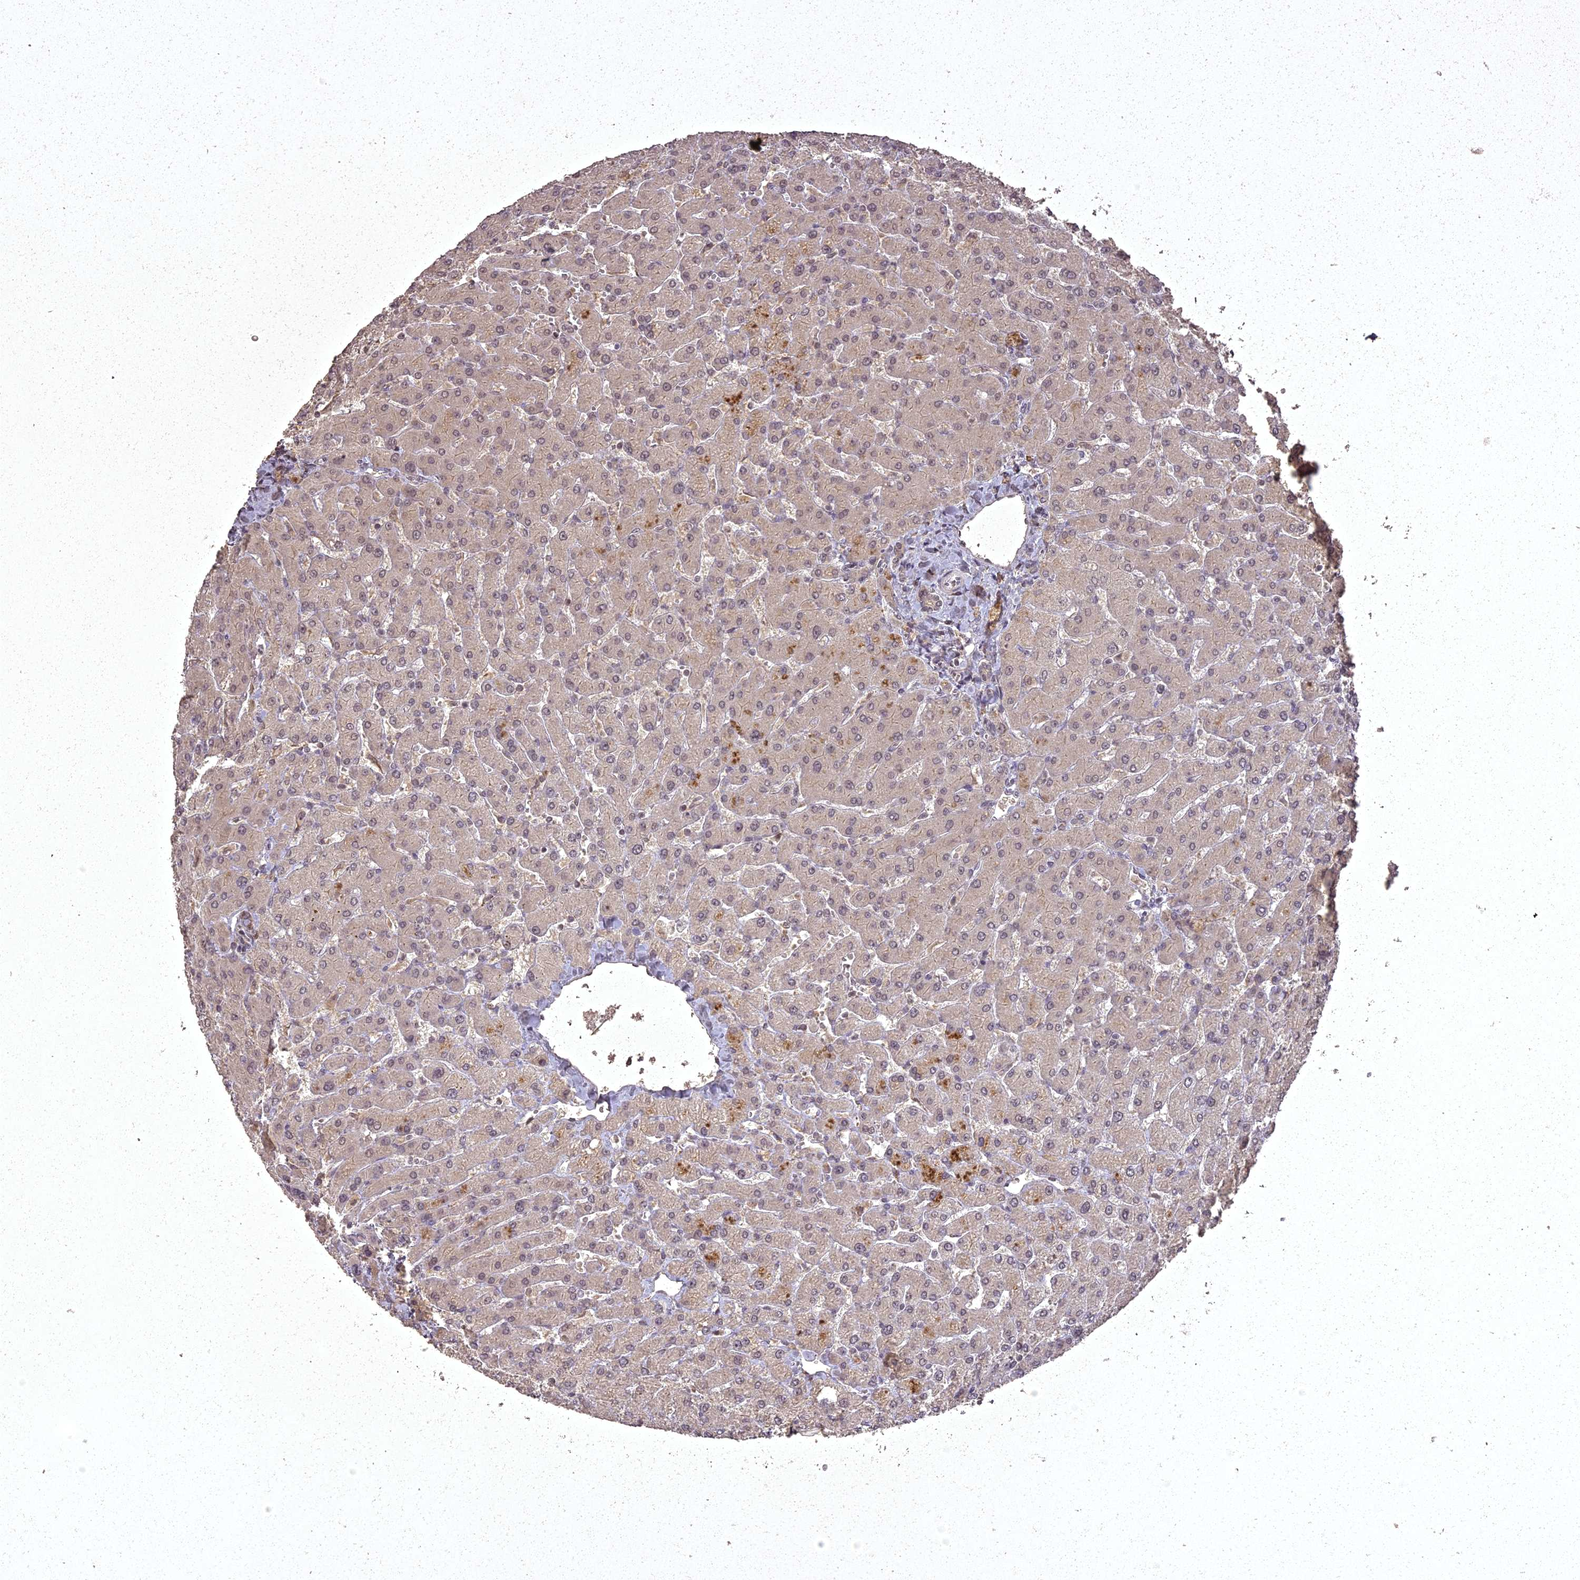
{"staining": {"intensity": "weak", "quantity": "<25%", "location": "cytoplasmic/membranous"}, "tissue": "liver", "cell_type": "Cholangiocytes", "image_type": "normal", "snomed": [{"axis": "morphology", "description": "Normal tissue, NOS"}, {"axis": "topography", "description": "Liver"}], "caption": "Immunohistochemistry (IHC) histopathology image of normal liver: human liver stained with DAB exhibits no significant protein positivity in cholangiocytes.", "gene": "ING5", "patient": {"sex": "male", "age": 55}}